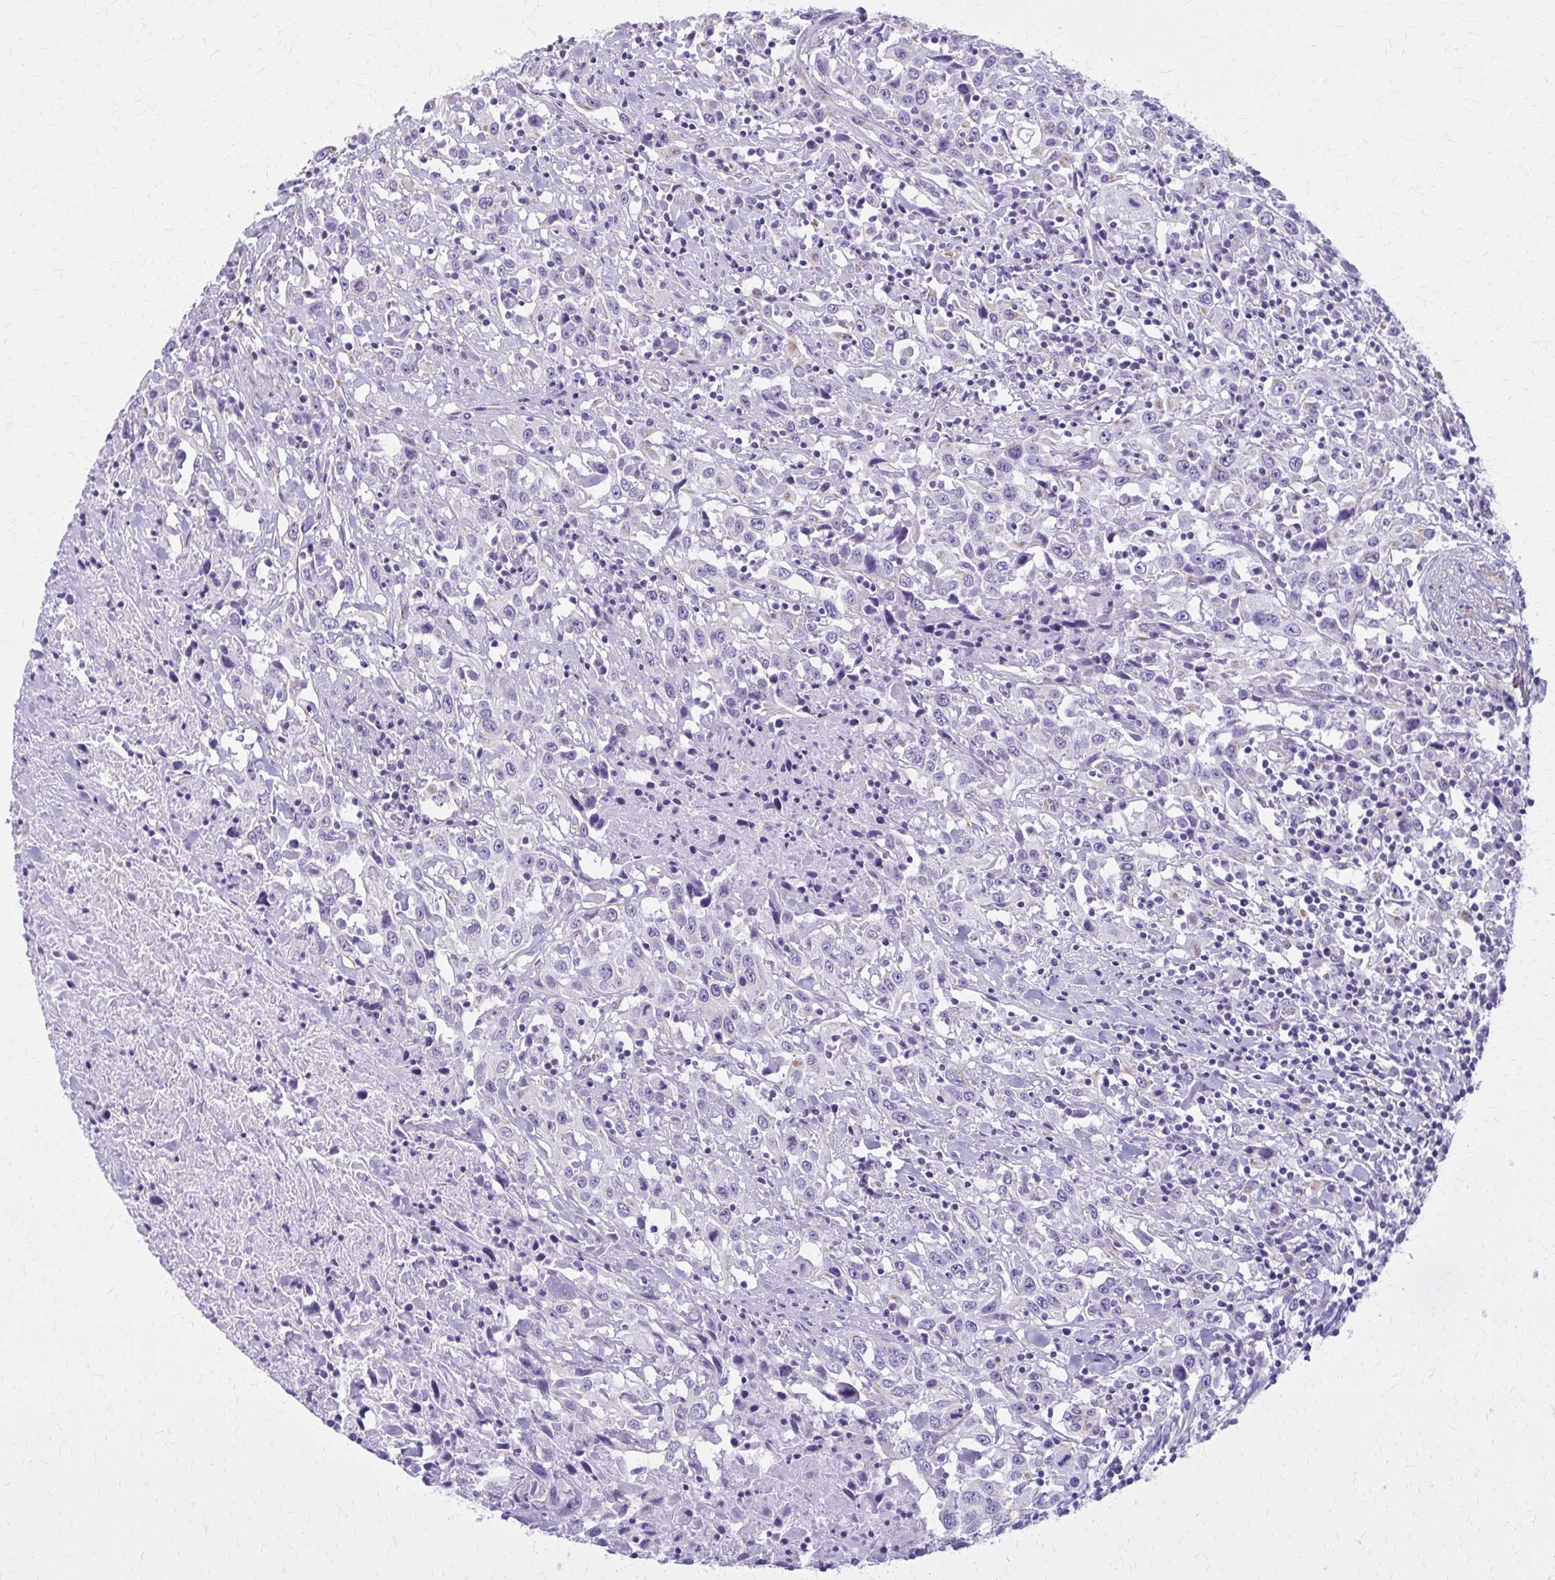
{"staining": {"intensity": "negative", "quantity": "none", "location": "none"}, "tissue": "urothelial cancer", "cell_type": "Tumor cells", "image_type": "cancer", "snomed": [{"axis": "morphology", "description": "Urothelial carcinoma, High grade"}, {"axis": "topography", "description": "Urinary bladder"}], "caption": "High-grade urothelial carcinoma was stained to show a protein in brown. There is no significant positivity in tumor cells. The staining is performed using DAB (3,3'-diaminobenzidine) brown chromogen with nuclei counter-stained in using hematoxylin.", "gene": "GFAP", "patient": {"sex": "male", "age": 61}}